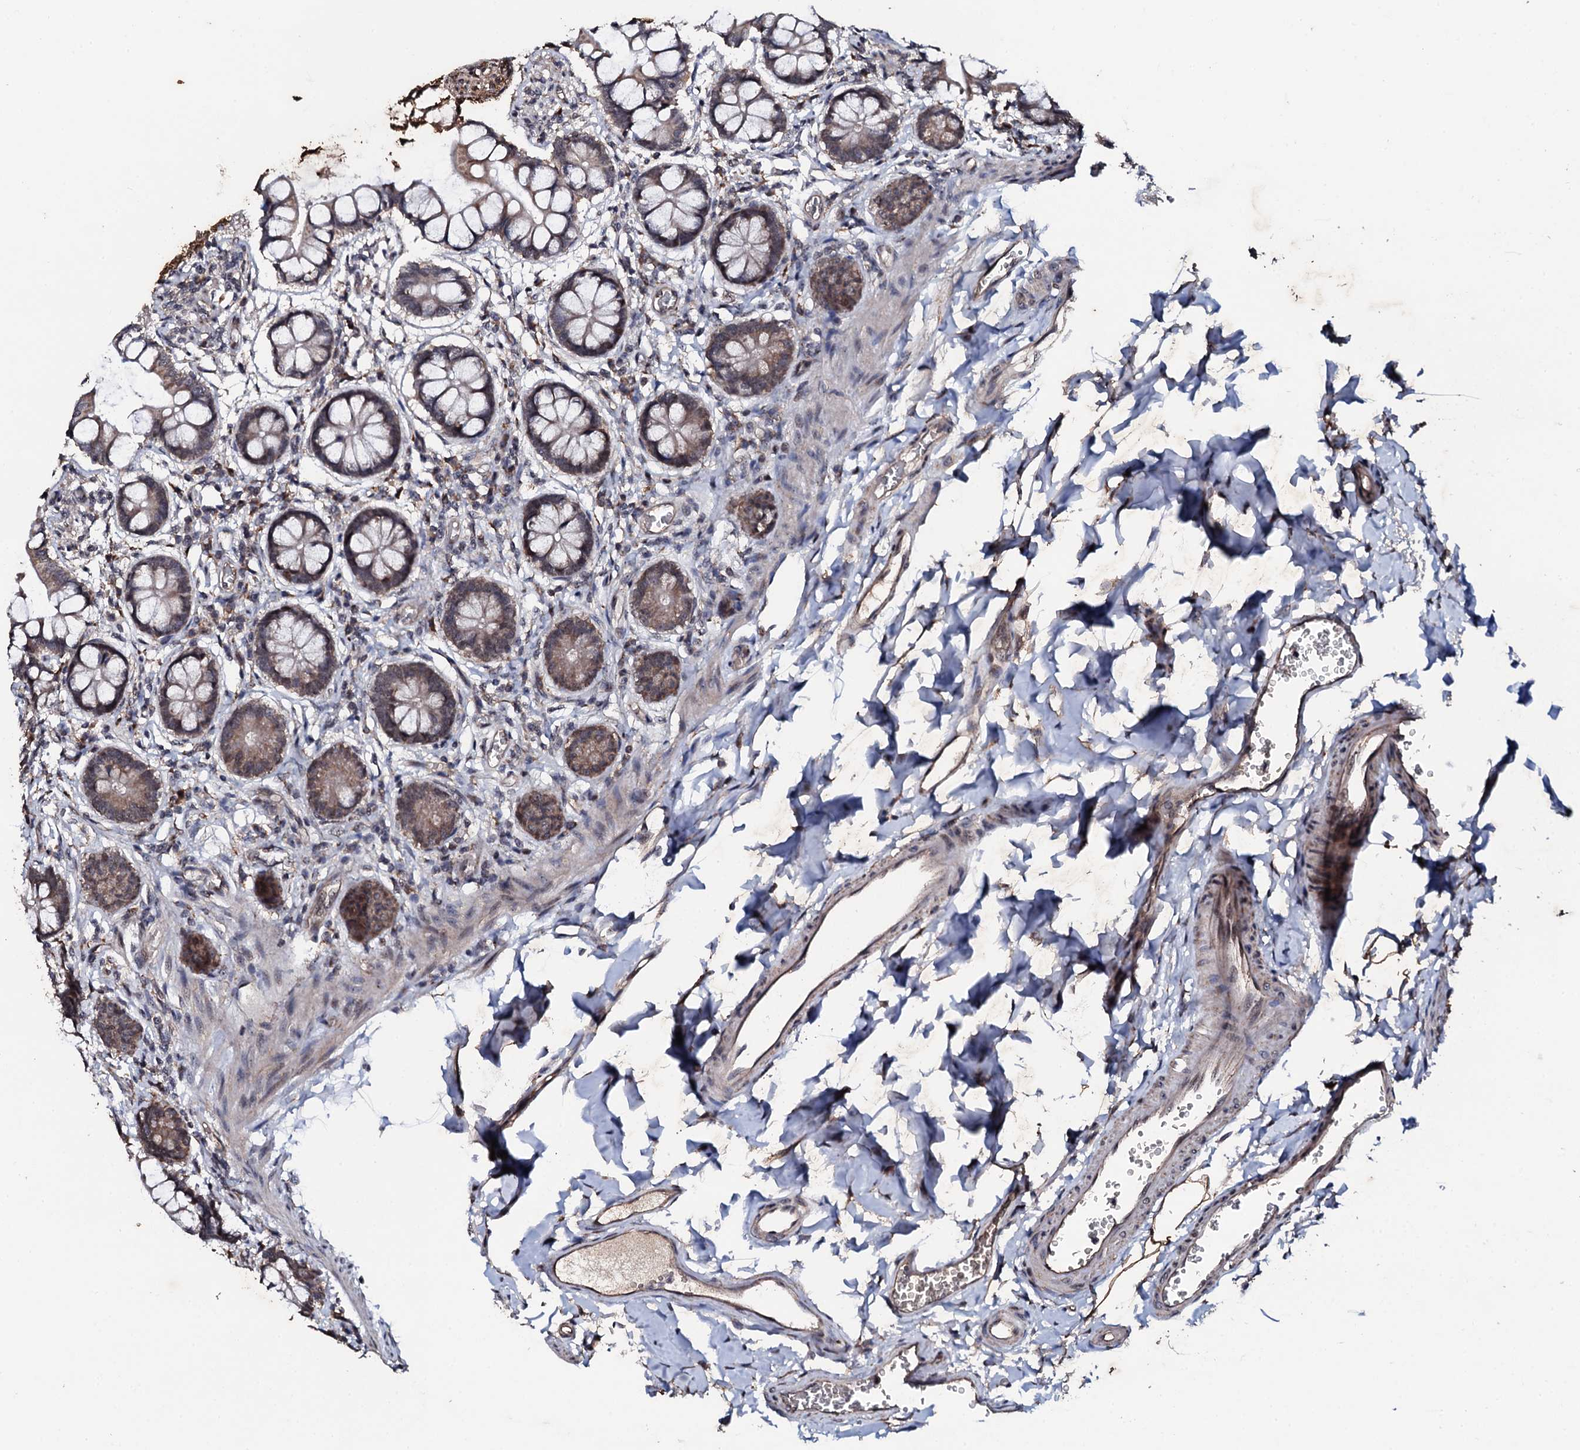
{"staining": {"intensity": "moderate", "quantity": ">75%", "location": "cytoplasmic/membranous"}, "tissue": "small intestine", "cell_type": "Glandular cells", "image_type": "normal", "snomed": [{"axis": "morphology", "description": "Normal tissue, NOS"}, {"axis": "topography", "description": "Small intestine"}], "caption": "Immunohistochemistry histopathology image of benign small intestine: small intestine stained using IHC reveals medium levels of moderate protein expression localized specifically in the cytoplasmic/membranous of glandular cells, appearing as a cytoplasmic/membranous brown color.", "gene": "FAM111A", "patient": {"sex": "male", "age": 52}}